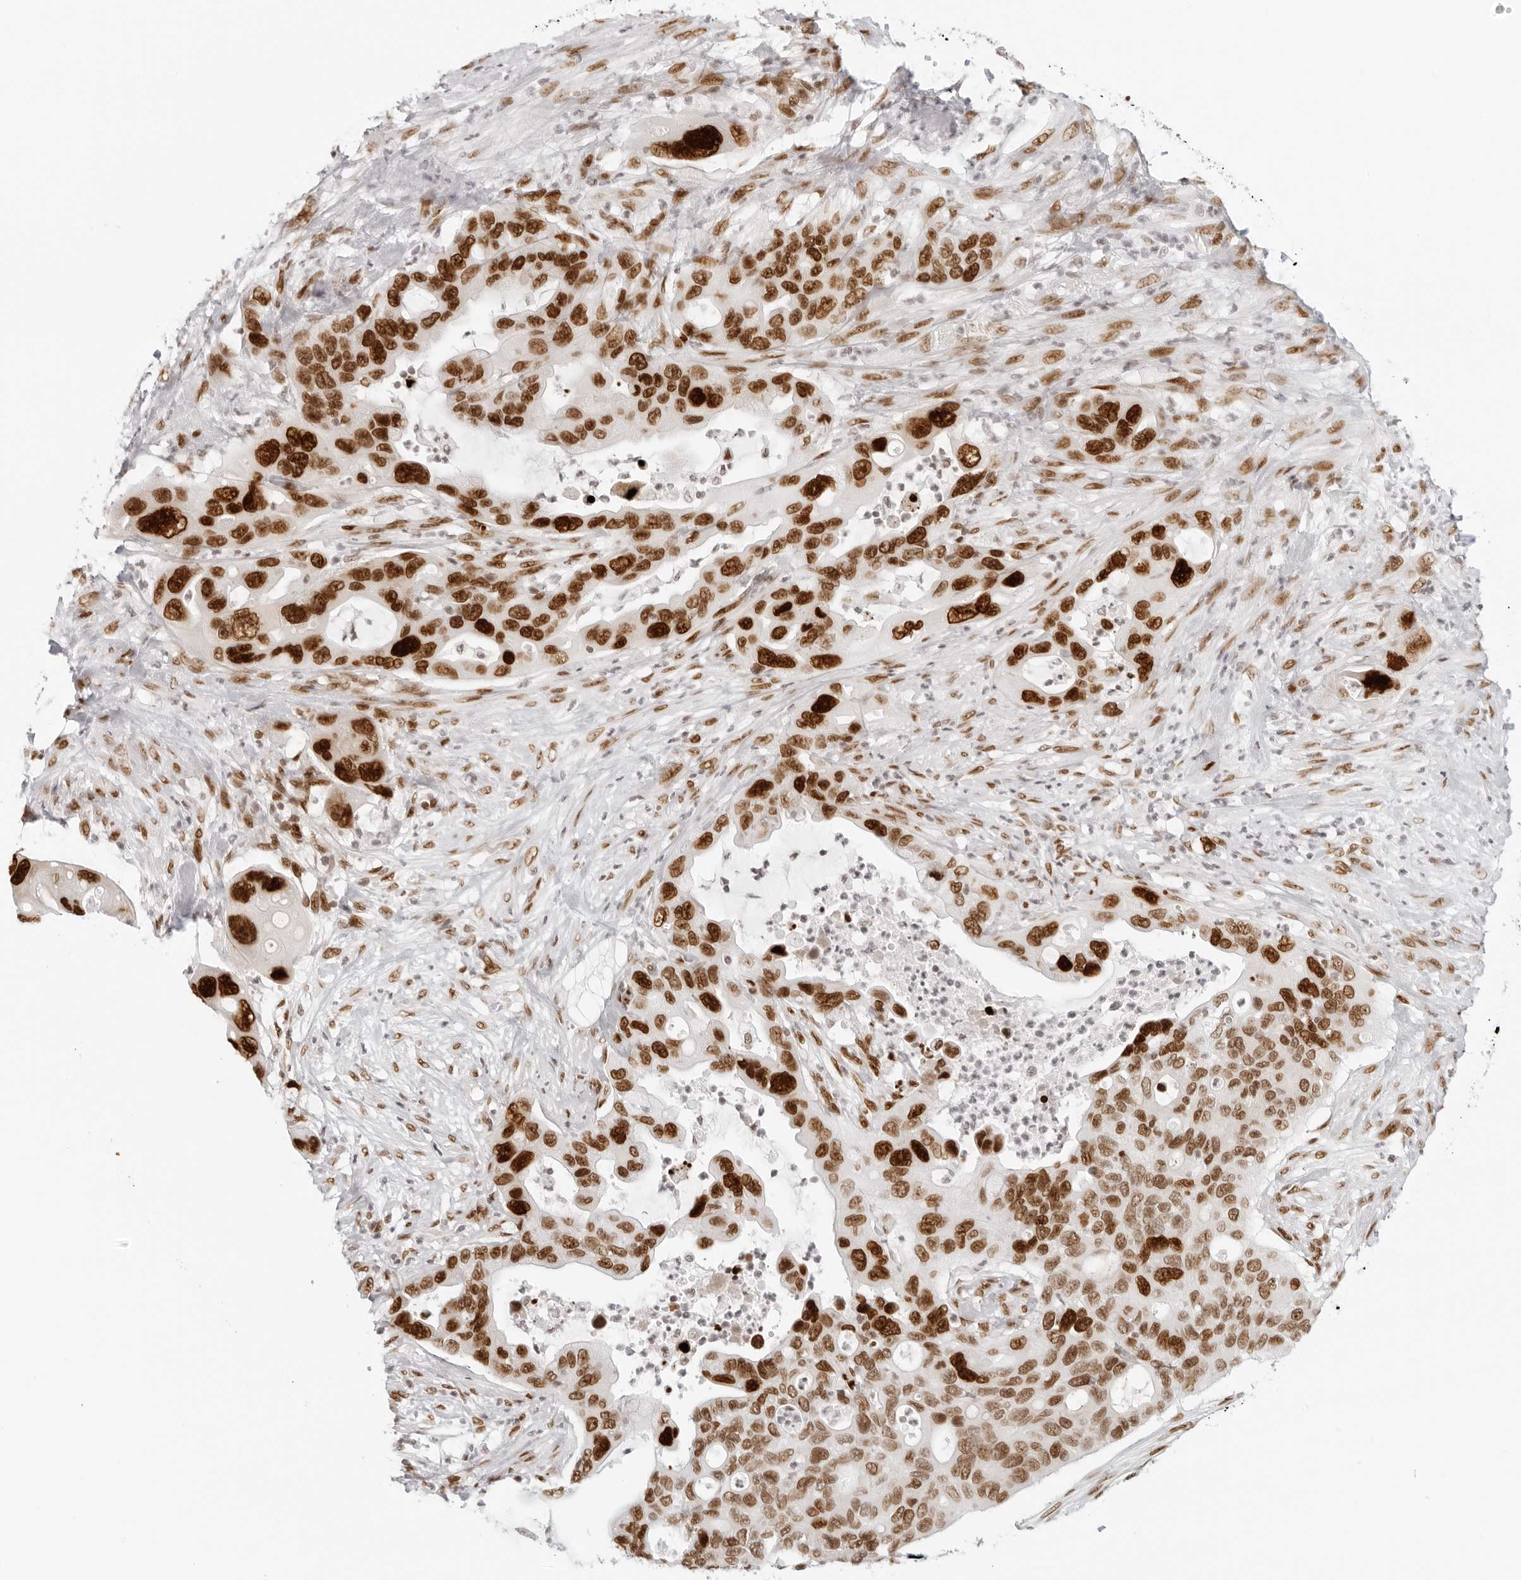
{"staining": {"intensity": "strong", "quantity": ">75%", "location": "nuclear"}, "tissue": "pancreatic cancer", "cell_type": "Tumor cells", "image_type": "cancer", "snomed": [{"axis": "morphology", "description": "Adenocarcinoma, NOS"}, {"axis": "topography", "description": "Pancreas"}], "caption": "Immunohistochemical staining of adenocarcinoma (pancreatic) exhibits high levels of strong nuclear protein positivity in about >75% of tumor cells. The staining is performed using DAB brown chromogen to label protein expression. The nuclei are counter-stained blue using hematoxylin.", "gene": "RCC1", "patient": {"sex": "female", "age": 71}}